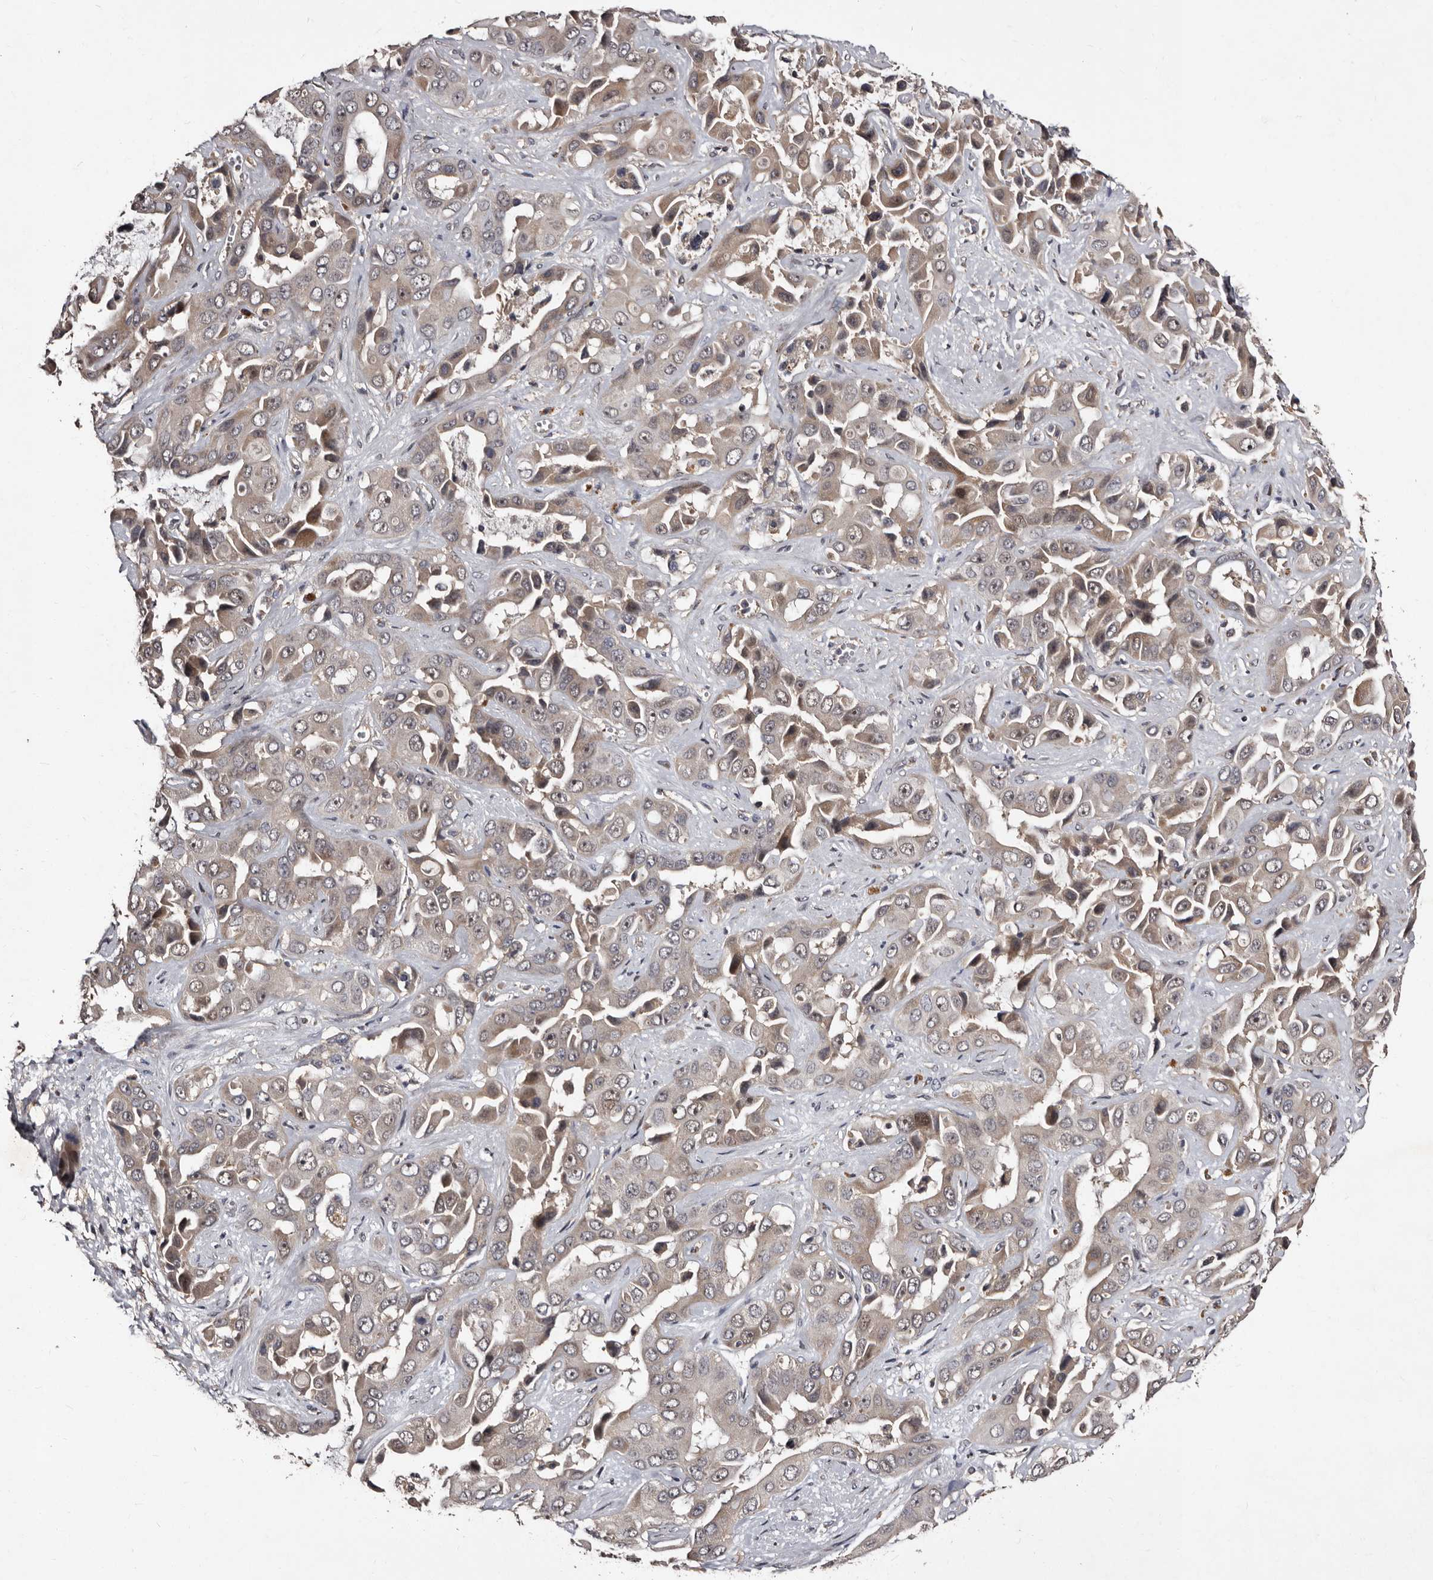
{"staining": {"intensity": "weak", "quantity": "25%-75%", "location": "cytoplasmic/membranous"}, "tissue": "liver cancer", "cell_type": "Tumor cells", "image_type": "cancer", "snomed": [{"axis": "morphology", "description": "Cholangiocarcinoma"}, {"axis": "topography", "description": "Liver"}], "caption": "Immunohistochemical staining of liver cancer (cholangiocarcinoma) demonstrates low levels of weak cytoplasmic/membranous protein positivity in approximately 25%-75% of tumor cells. (DAB = brown stain, brightfield microscopy at high magnification).", "gene": "MKRN3", "patient": {"sex": "female", "age": 52}}